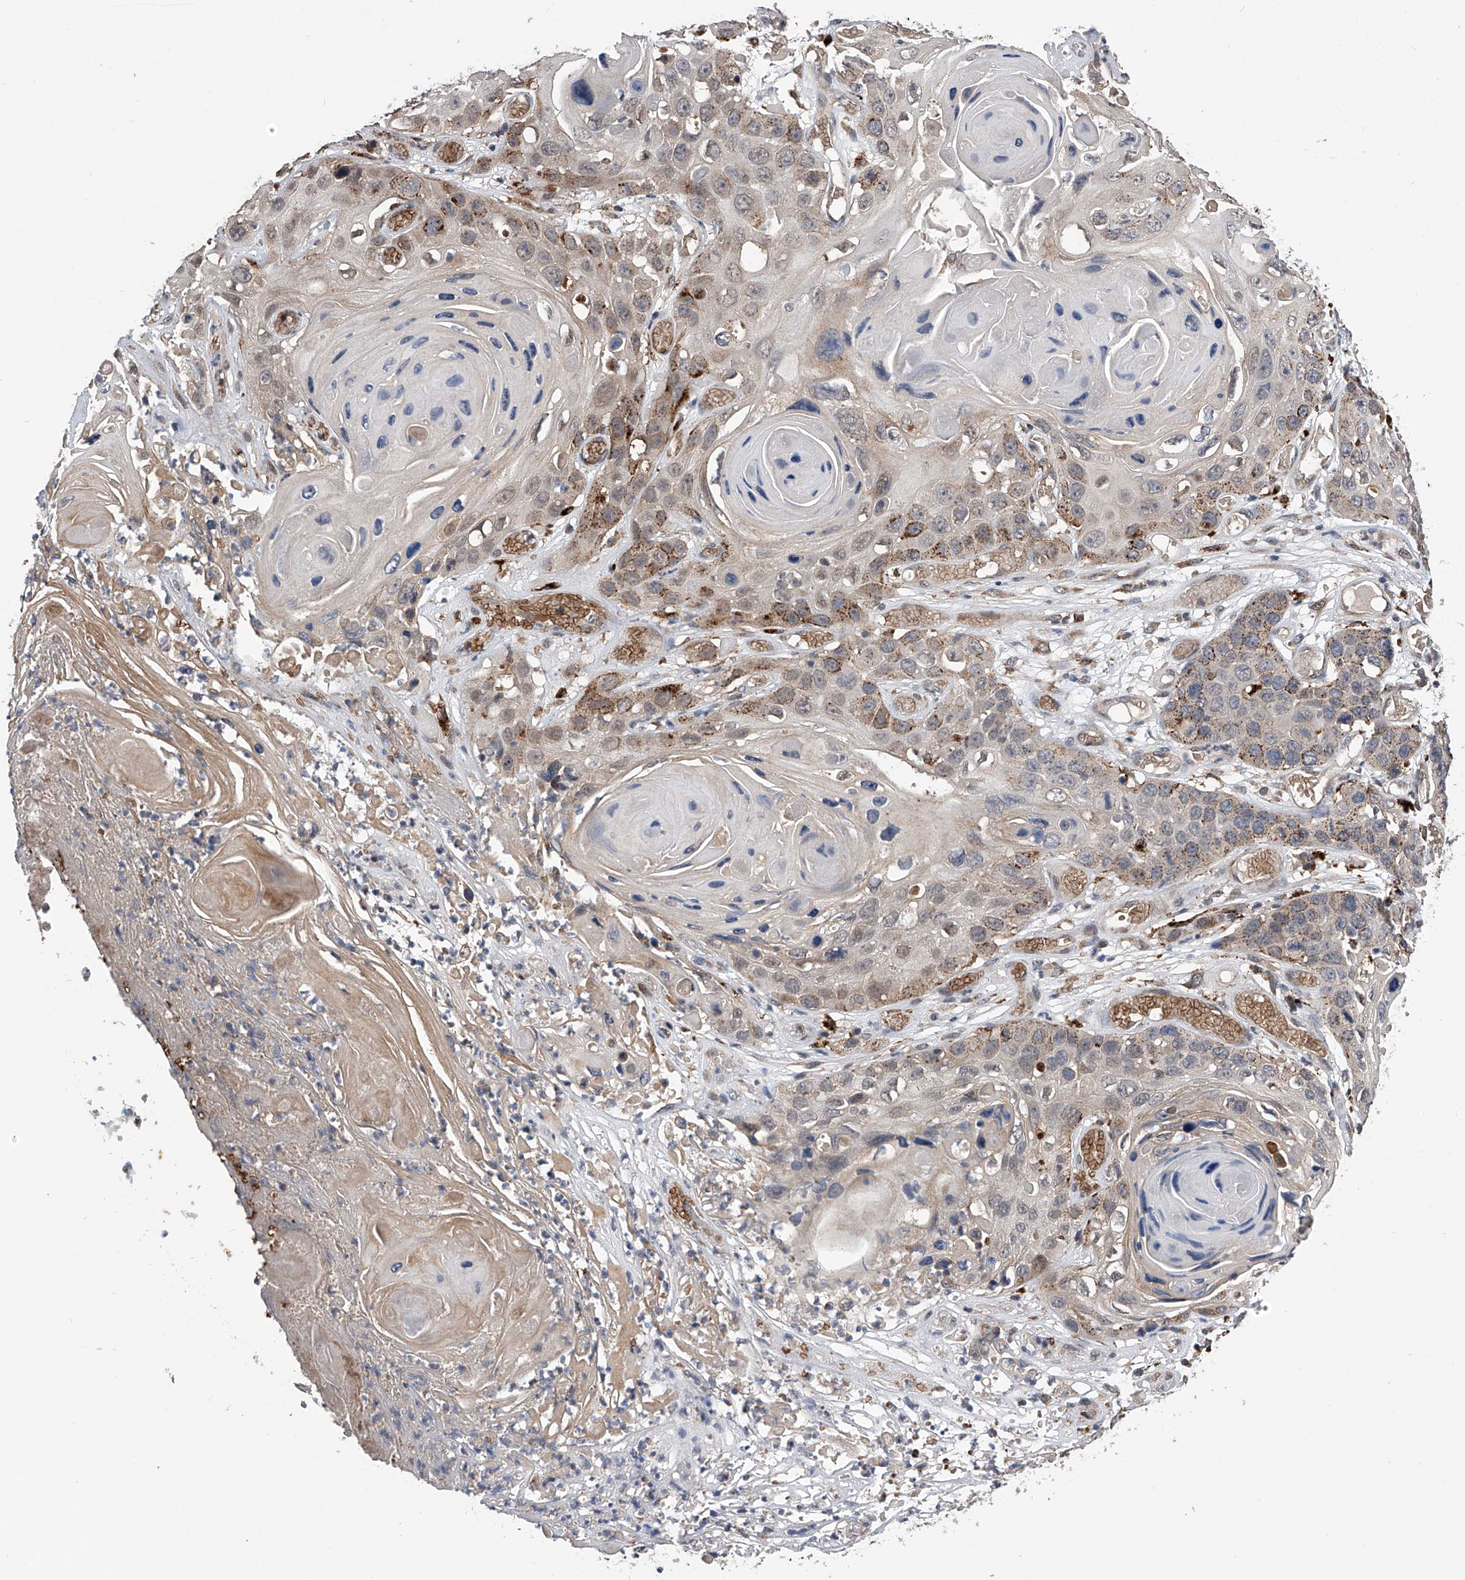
{"staining": {"intensity": "weak", "quantity": "<25%", "location": "cytoplasmic/membranous"}, "tissue": "skin cancer", "cell_type": "Tumor cells", "image_type": "cancer", "snomed": [{"axis": "morphology", "description": "Squamous cell carcinoma, NOS"}, {"axis": "topography", "description": "Skin"}], "caption": "Immunohistochemical staining of skin cancer (squamous cell carcinoma) exhibits no significant expression in tumor cells.", "gene": "SPOCK1", "patient": {"sex": "male", "age": 55}}